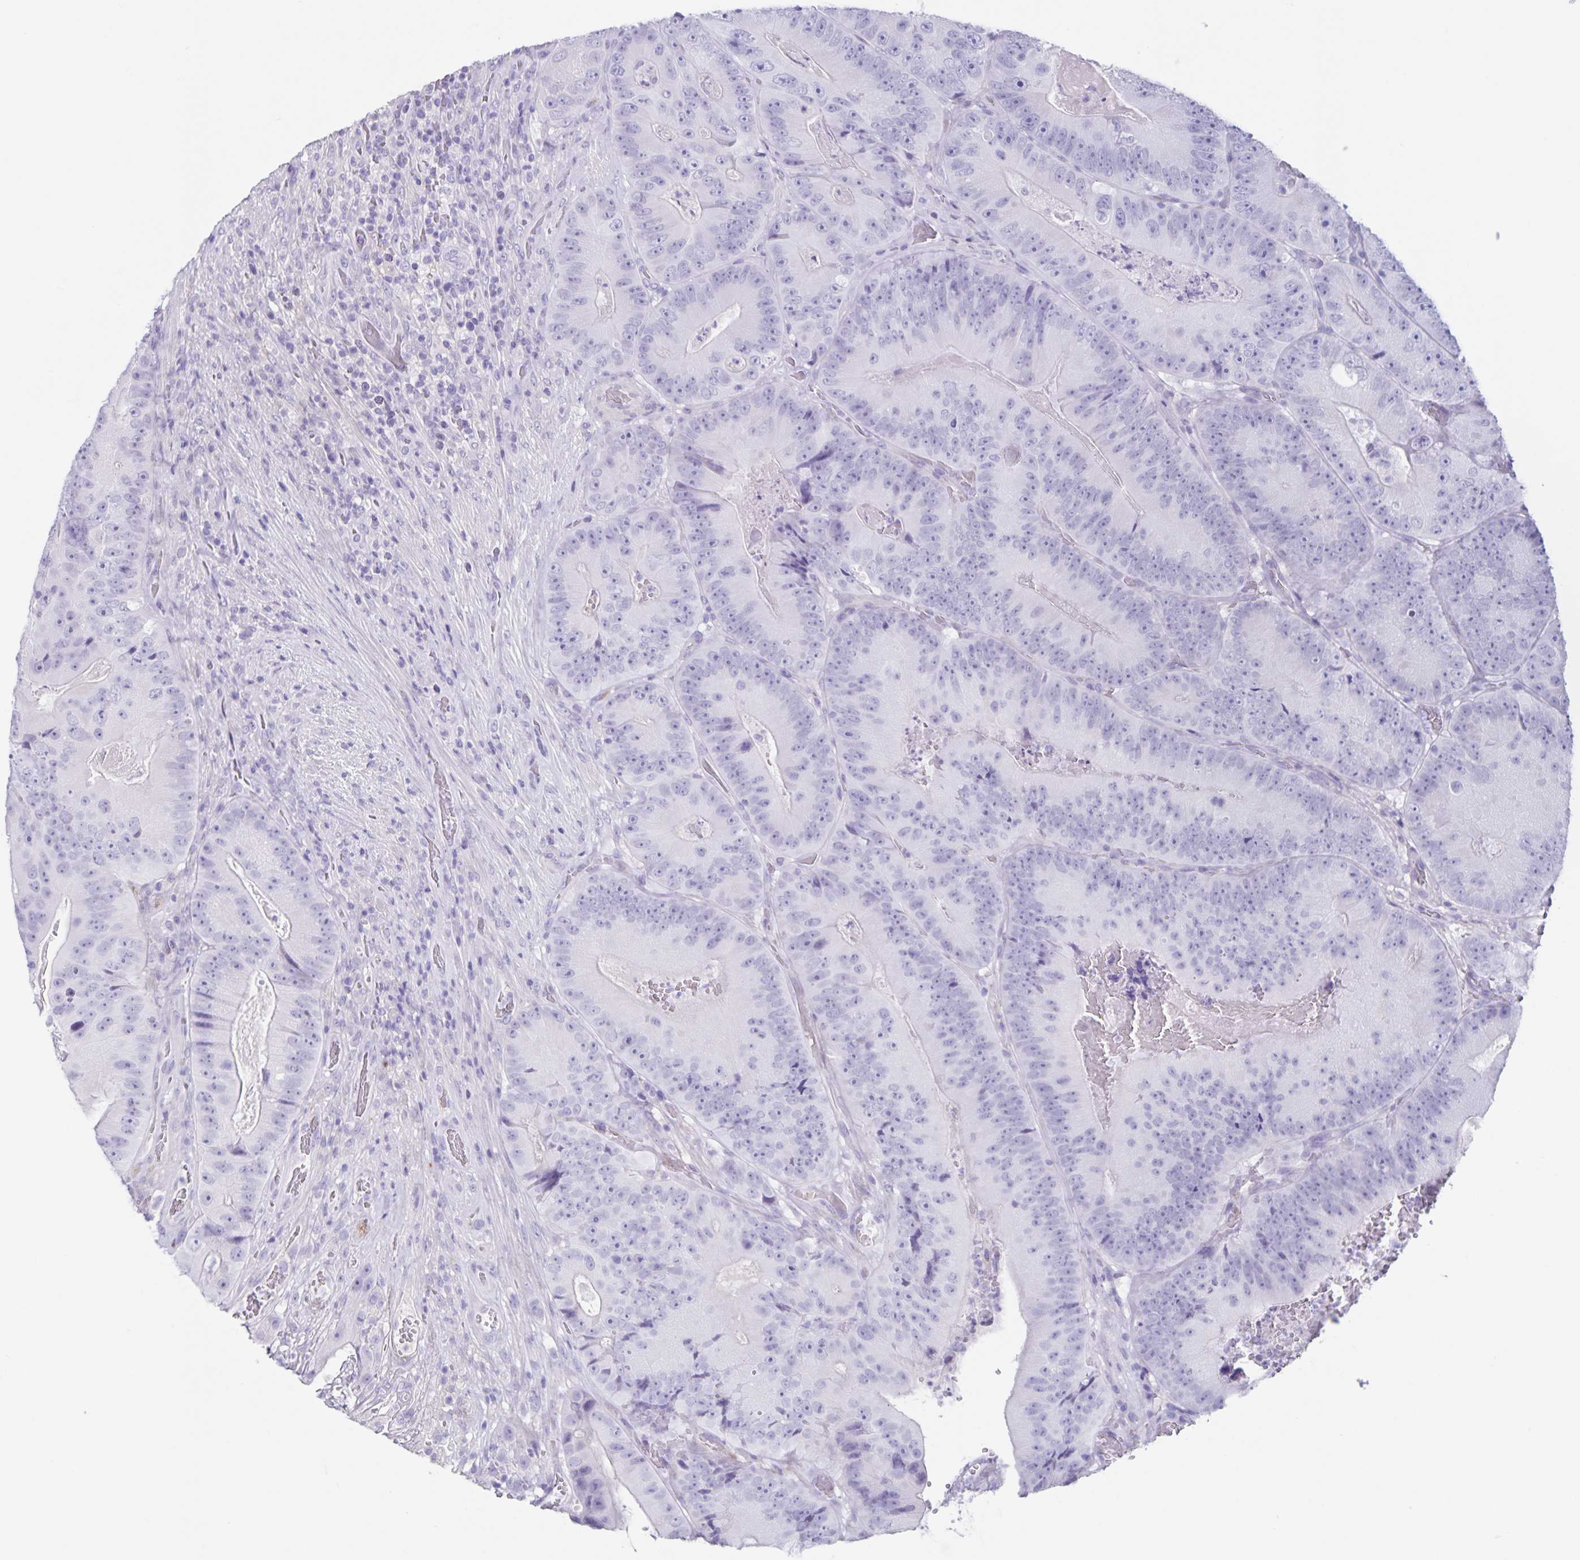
{"staining": {"intensity": "negative", "quantity": "none", "location": "none"}, "tissue": "colorectal cancer", "cell_type": "Tumor cells", "image_type": "cancer", "snomed": [{"axis": "morphology", "description": "Adenocarcinoma, NOS"}, {"axis": "topography", "description": "Colon"}], "caption": "A high-resolution histopathology image shows immunohistochemistry (IHC) staining of colorectal cancer, which shows no significant positivity in tumor cells.", "gene": "C11orf42", "patient": {"sex": "female", "age": 86}}